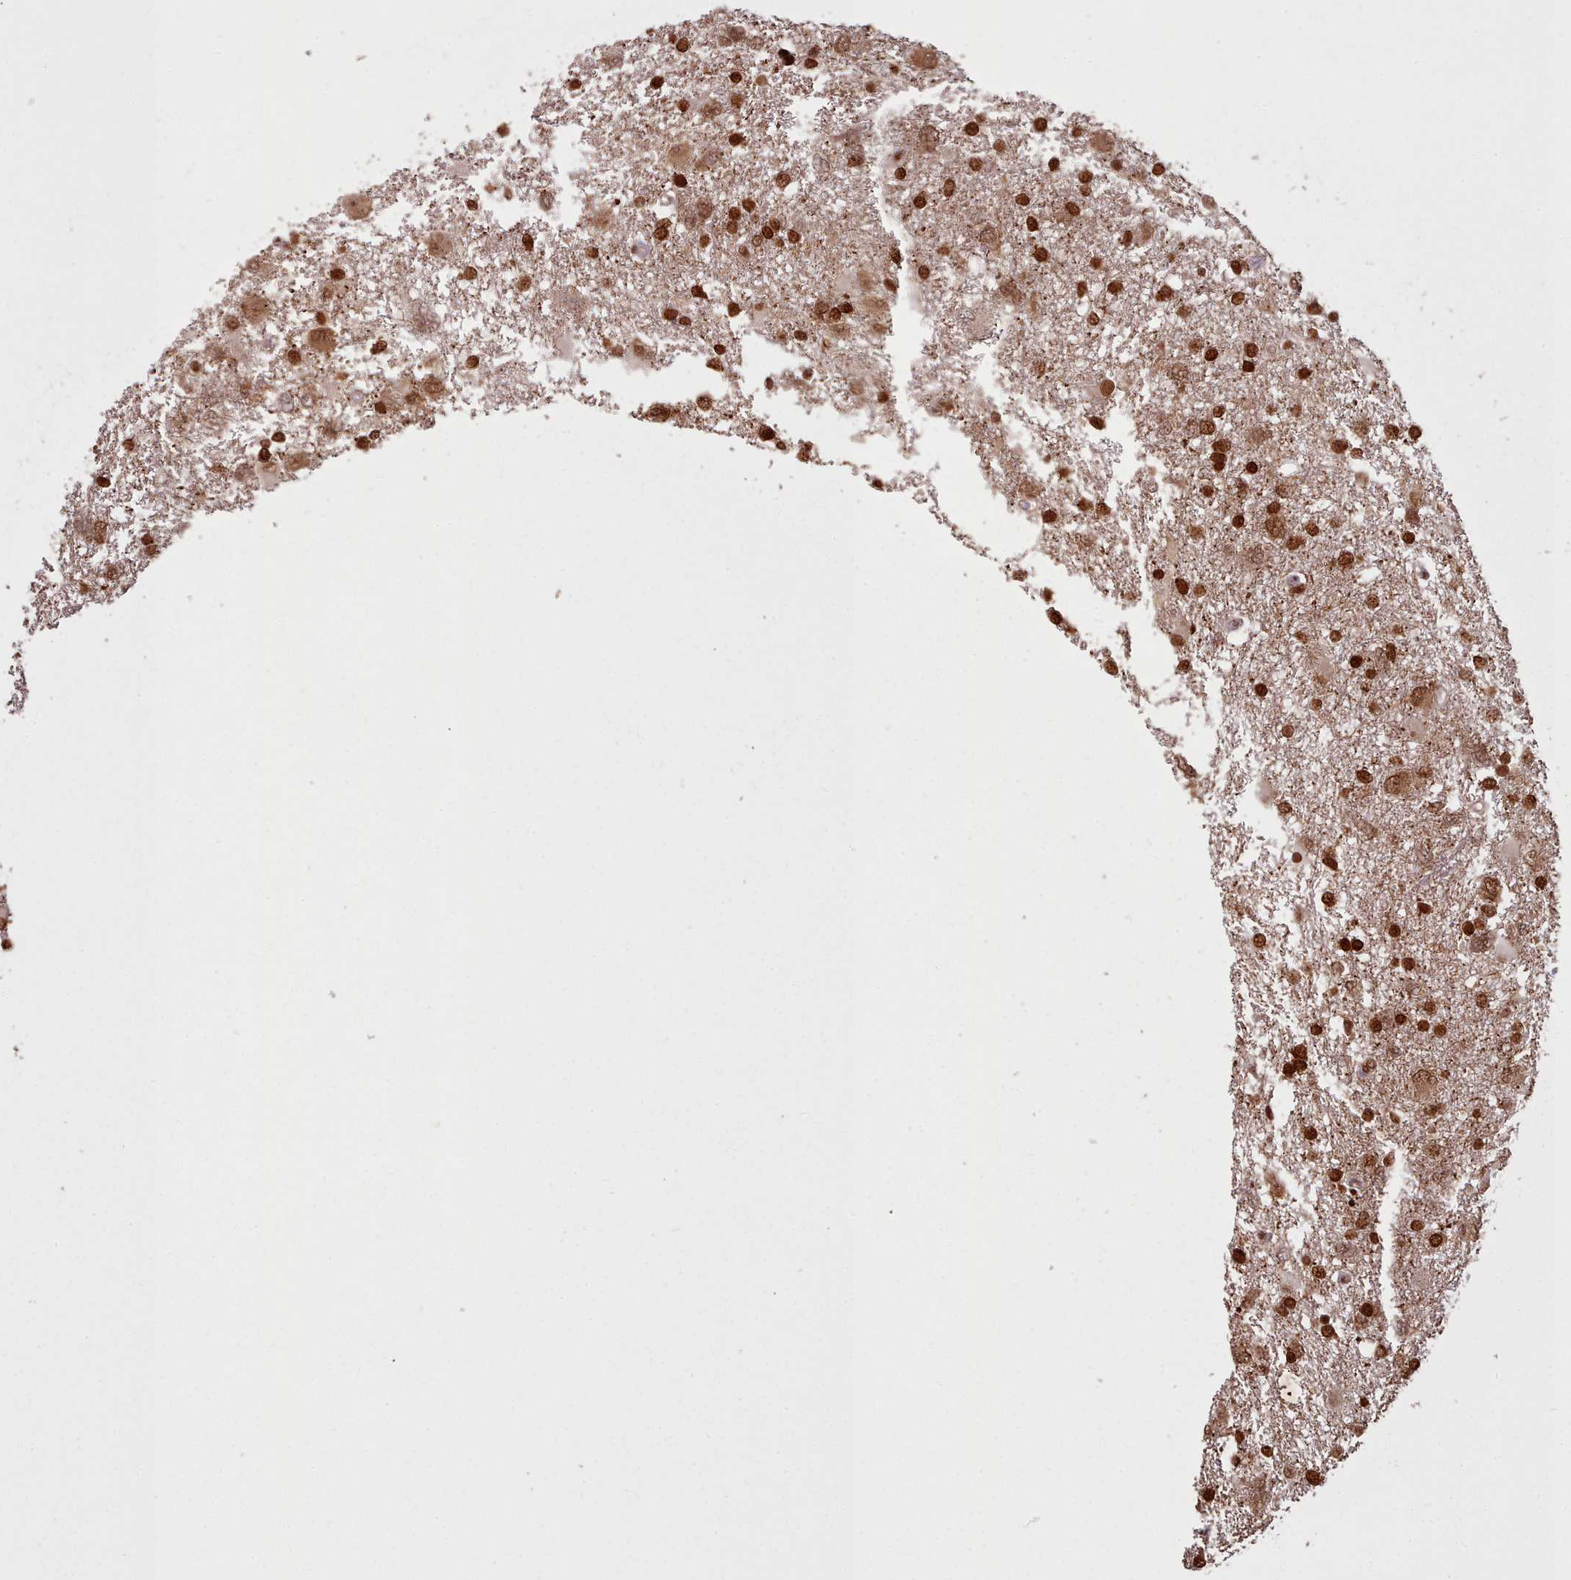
{"staining": {"intensity": "strong", "quantity": ">75%", "location": "cytoplasmic/membranous,nuclear"}, "tissue": "glioma", "cell_type": "Tumor cells", "image_type": "cancer", "snomed": [{"axis": "morphology", "description": "Glioma, malignant, High grade"}, {"axis": "topography", "description": "Brain"}], "caption": "Human malignant glioma (high-grade) stained with a protein marker exhibits strong staining in tumor cells.", "gene": "RPS27A", "patient": {"sex": "male", "age": 61}}